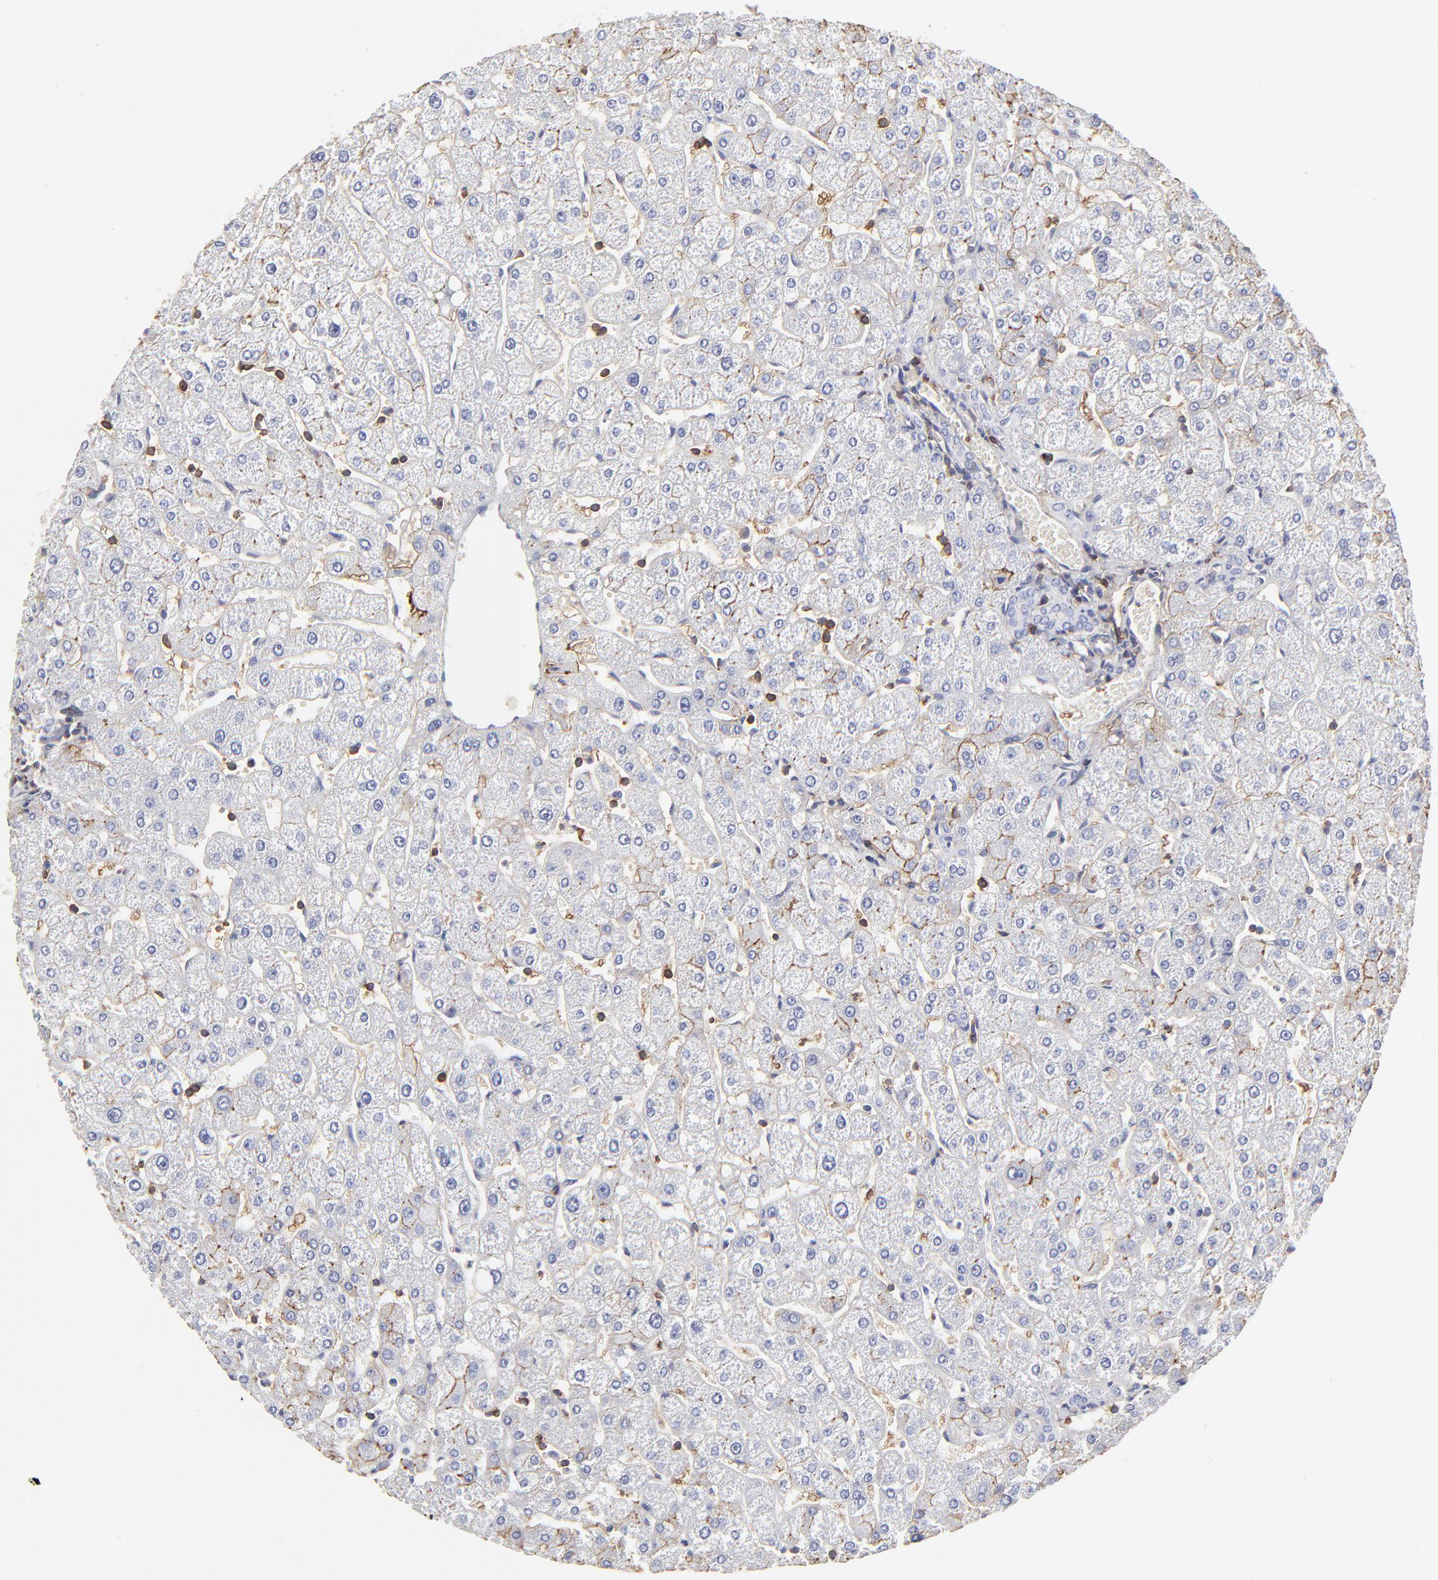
{"staining": {"intensity": "negative", "quantity": "none", "location": "none"}, "tissue": "liver", "cell_type": "Cholangiocytes", "image_type": "normal", "snomed": [{"axis": "morphology", "description": "Normal tissue, NOS"}, {"axis": "topography", "description": "Liver"}], "caption": "Histopathology image shows no significant protein expression in cholangiocytes of benign liver.", "gene": "ANXA6", "patient": {"sex": "male", "age": 67}}